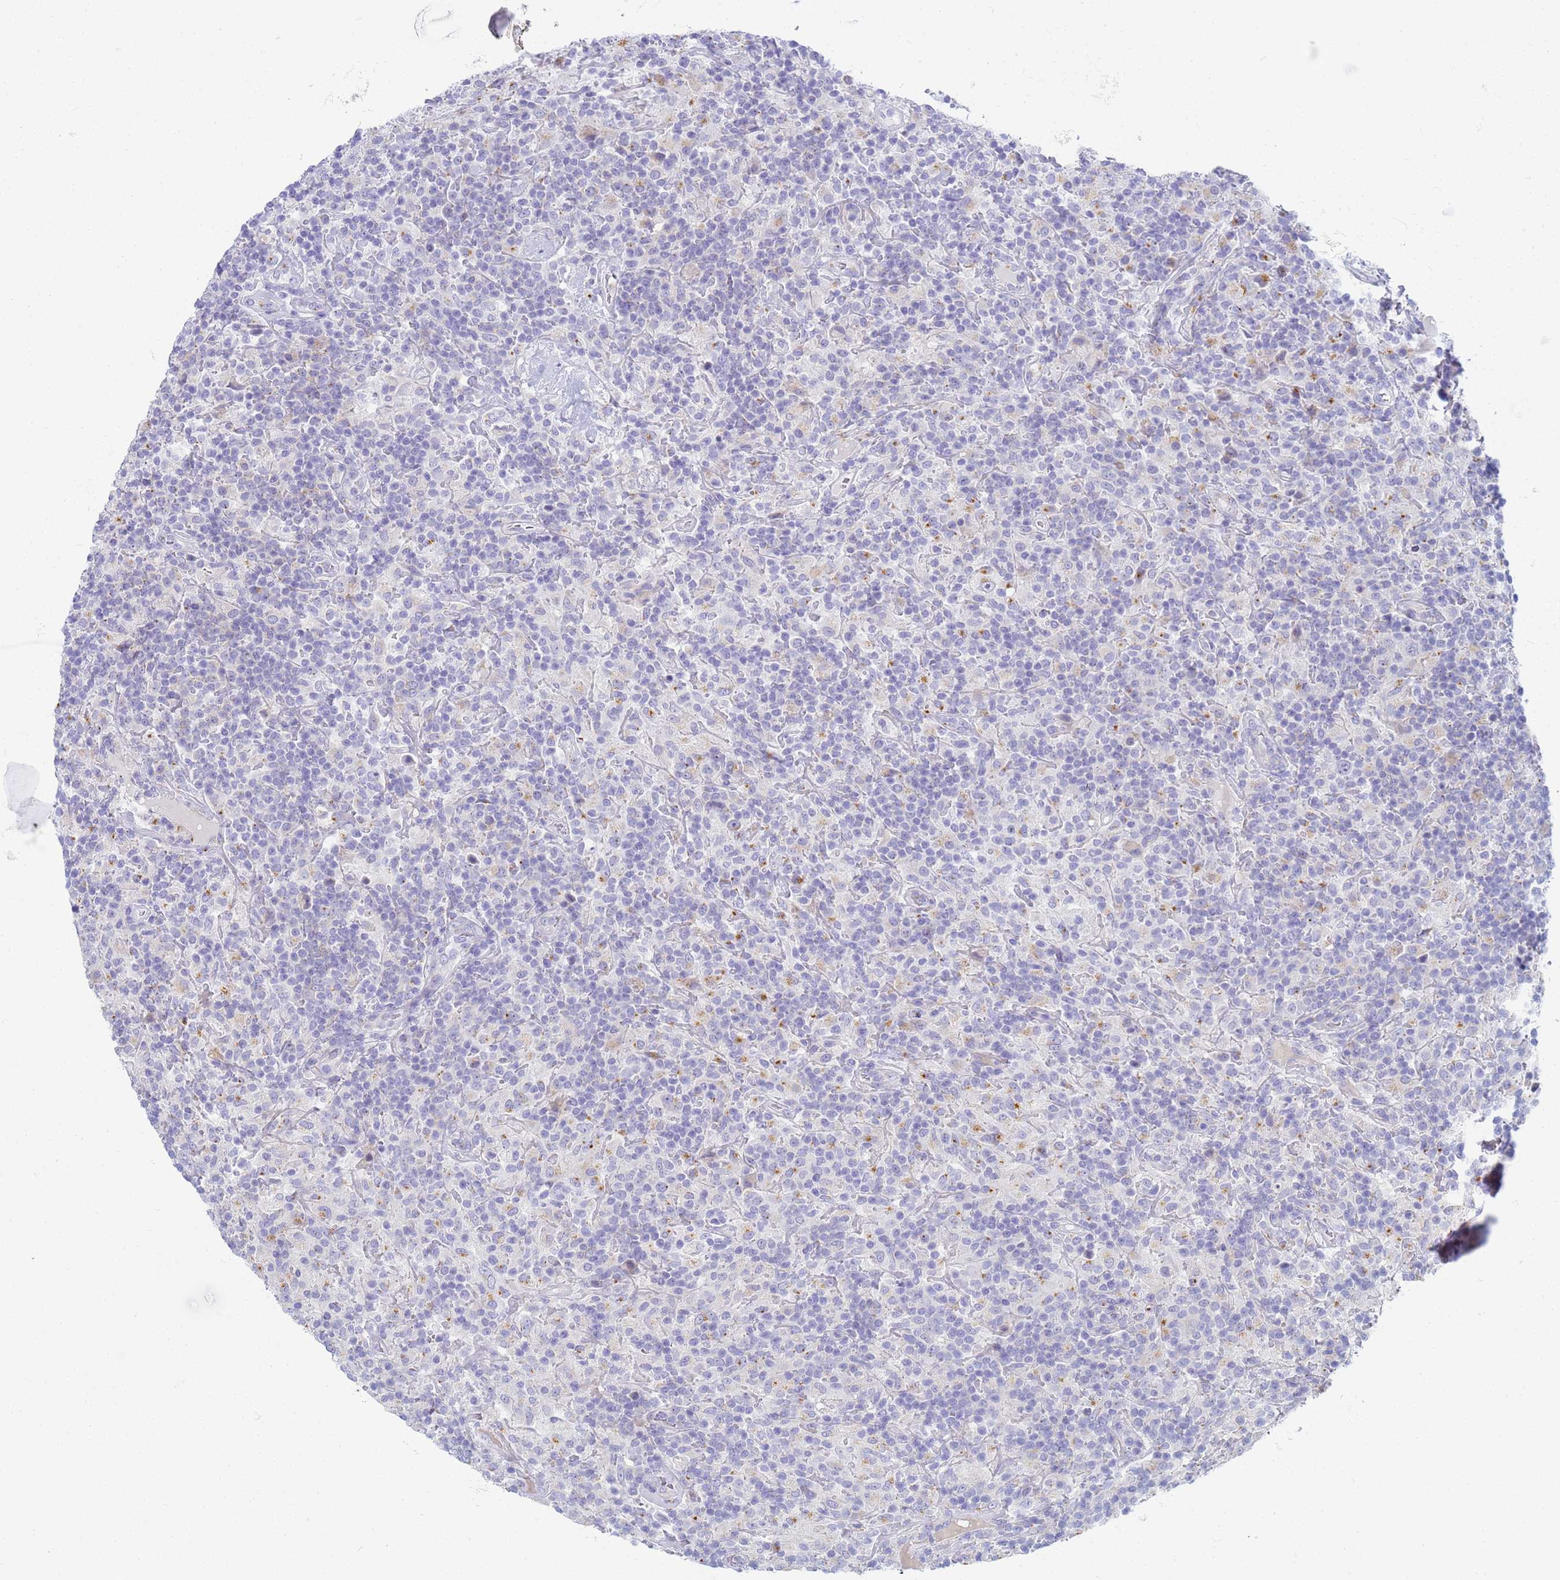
{"staining": {"intensity": "negative", "quantity": "none", "location": "none"}, "tissue": "lymphoma", "cell_type": "Tumor cells", "image_type": "cancer", "snomed": [{"axis": "morphology", "description": "Hodgkin's disease, NOS"}, {"axis": "topography", "description": "Lymph node"}], "caption": "This is an immunohistochemistry (IHC) photomicrograph of Hodgkin's disease. There is no staining in tumor cells.", "gene": "CR1", "patient": {"sex": "male", "age": 70}}